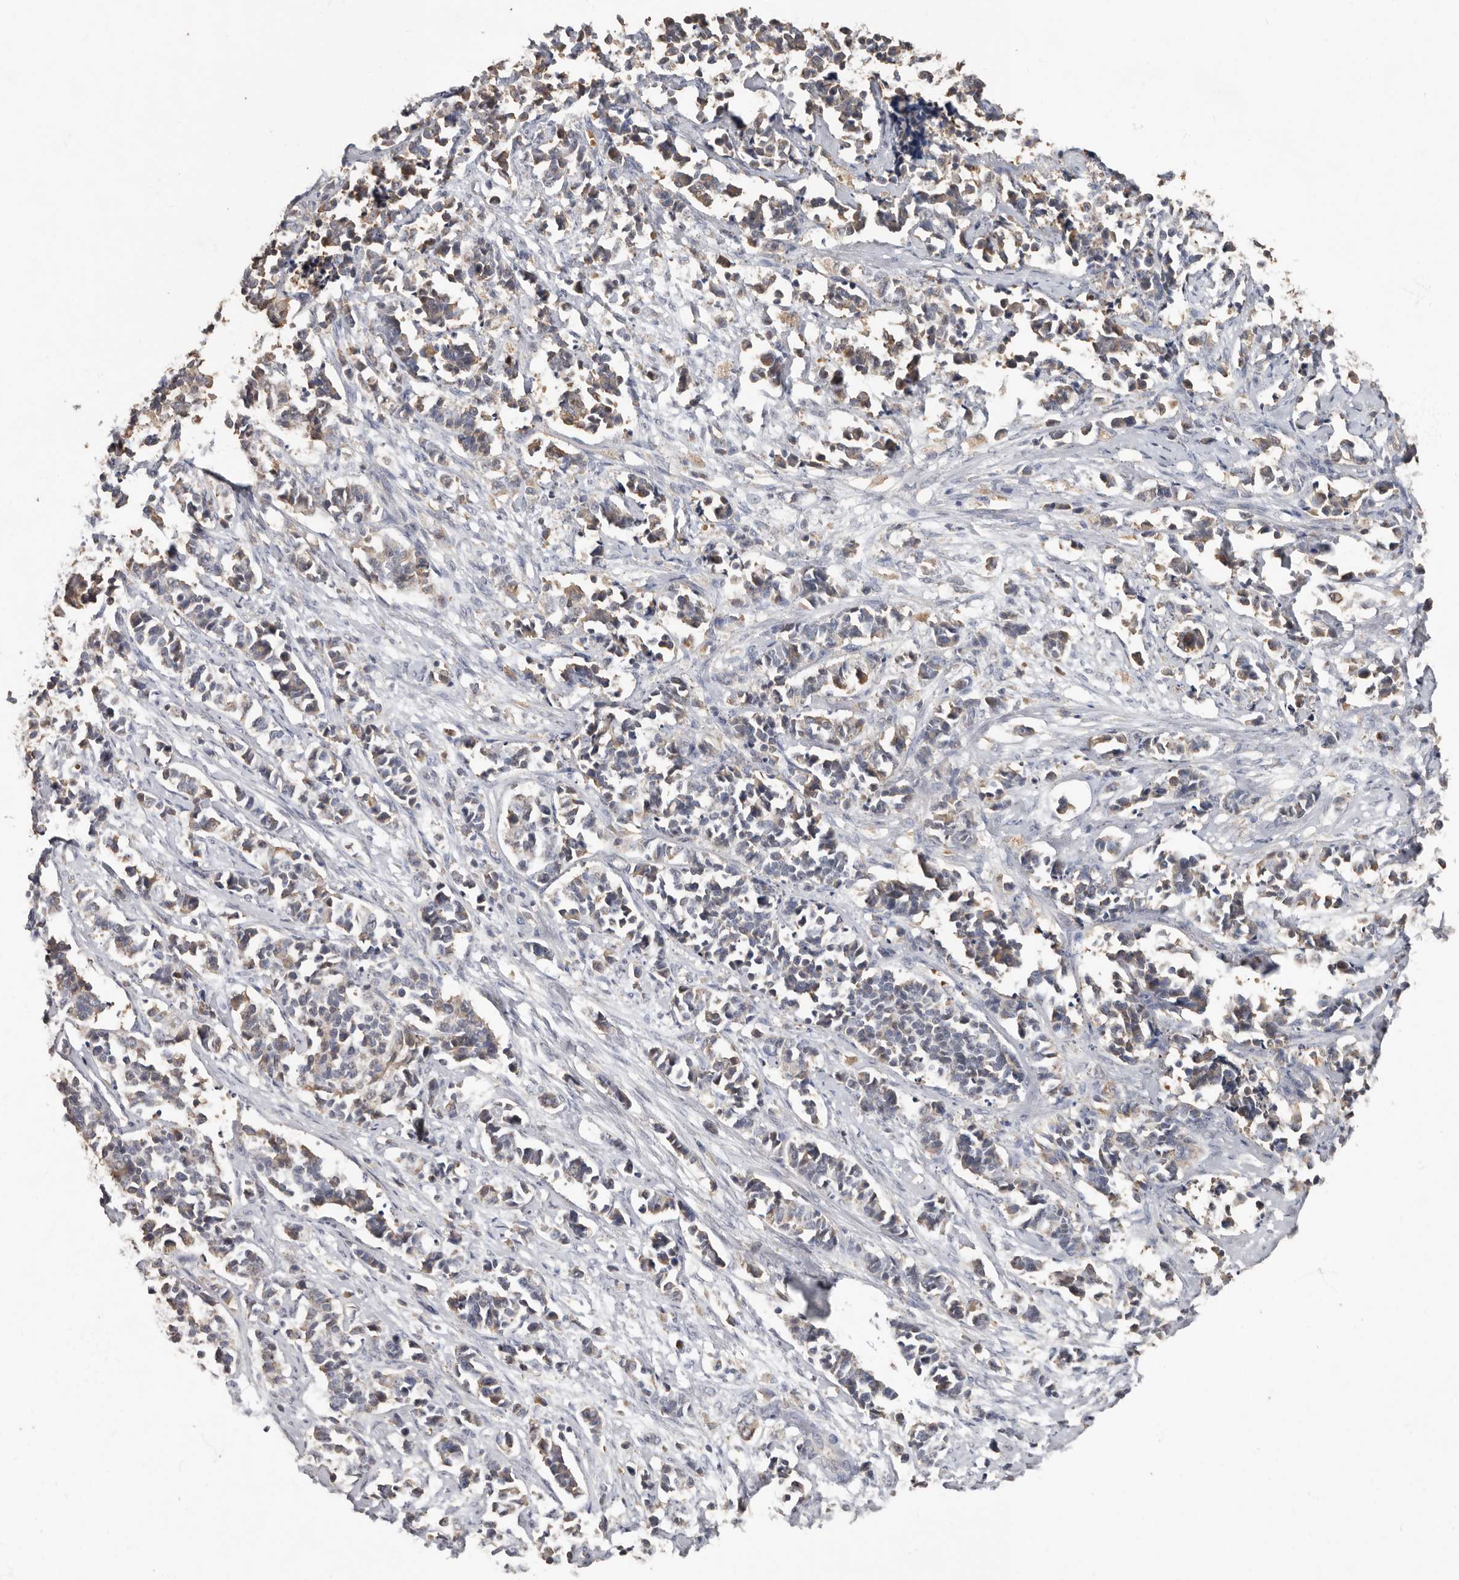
{"staining": {"intensity": "weak", "quantity": ">75%", "location": "cytoplasmic/membranous"}, "tissue": "cervical cancer", "cell_type": "Tumor cells", "image_type": "cancer", "snomed": [{"axis": "morphology", "description": "Normal tissue, NOS"}, {"axis": "morphology", "description": "Squamous cell carcinoma, NOS"}, {"axis": "topography", "description": "Cervix"}], "caption": "This is a photomicrograph of immunohistochemistry staining of cervical squamous cell carcinoma, which shows weak positivity in the cytoplasmic/membranous of tumor cells.", "gene": "KIF26B", "patient": {"sex": "female", "age": 35}}